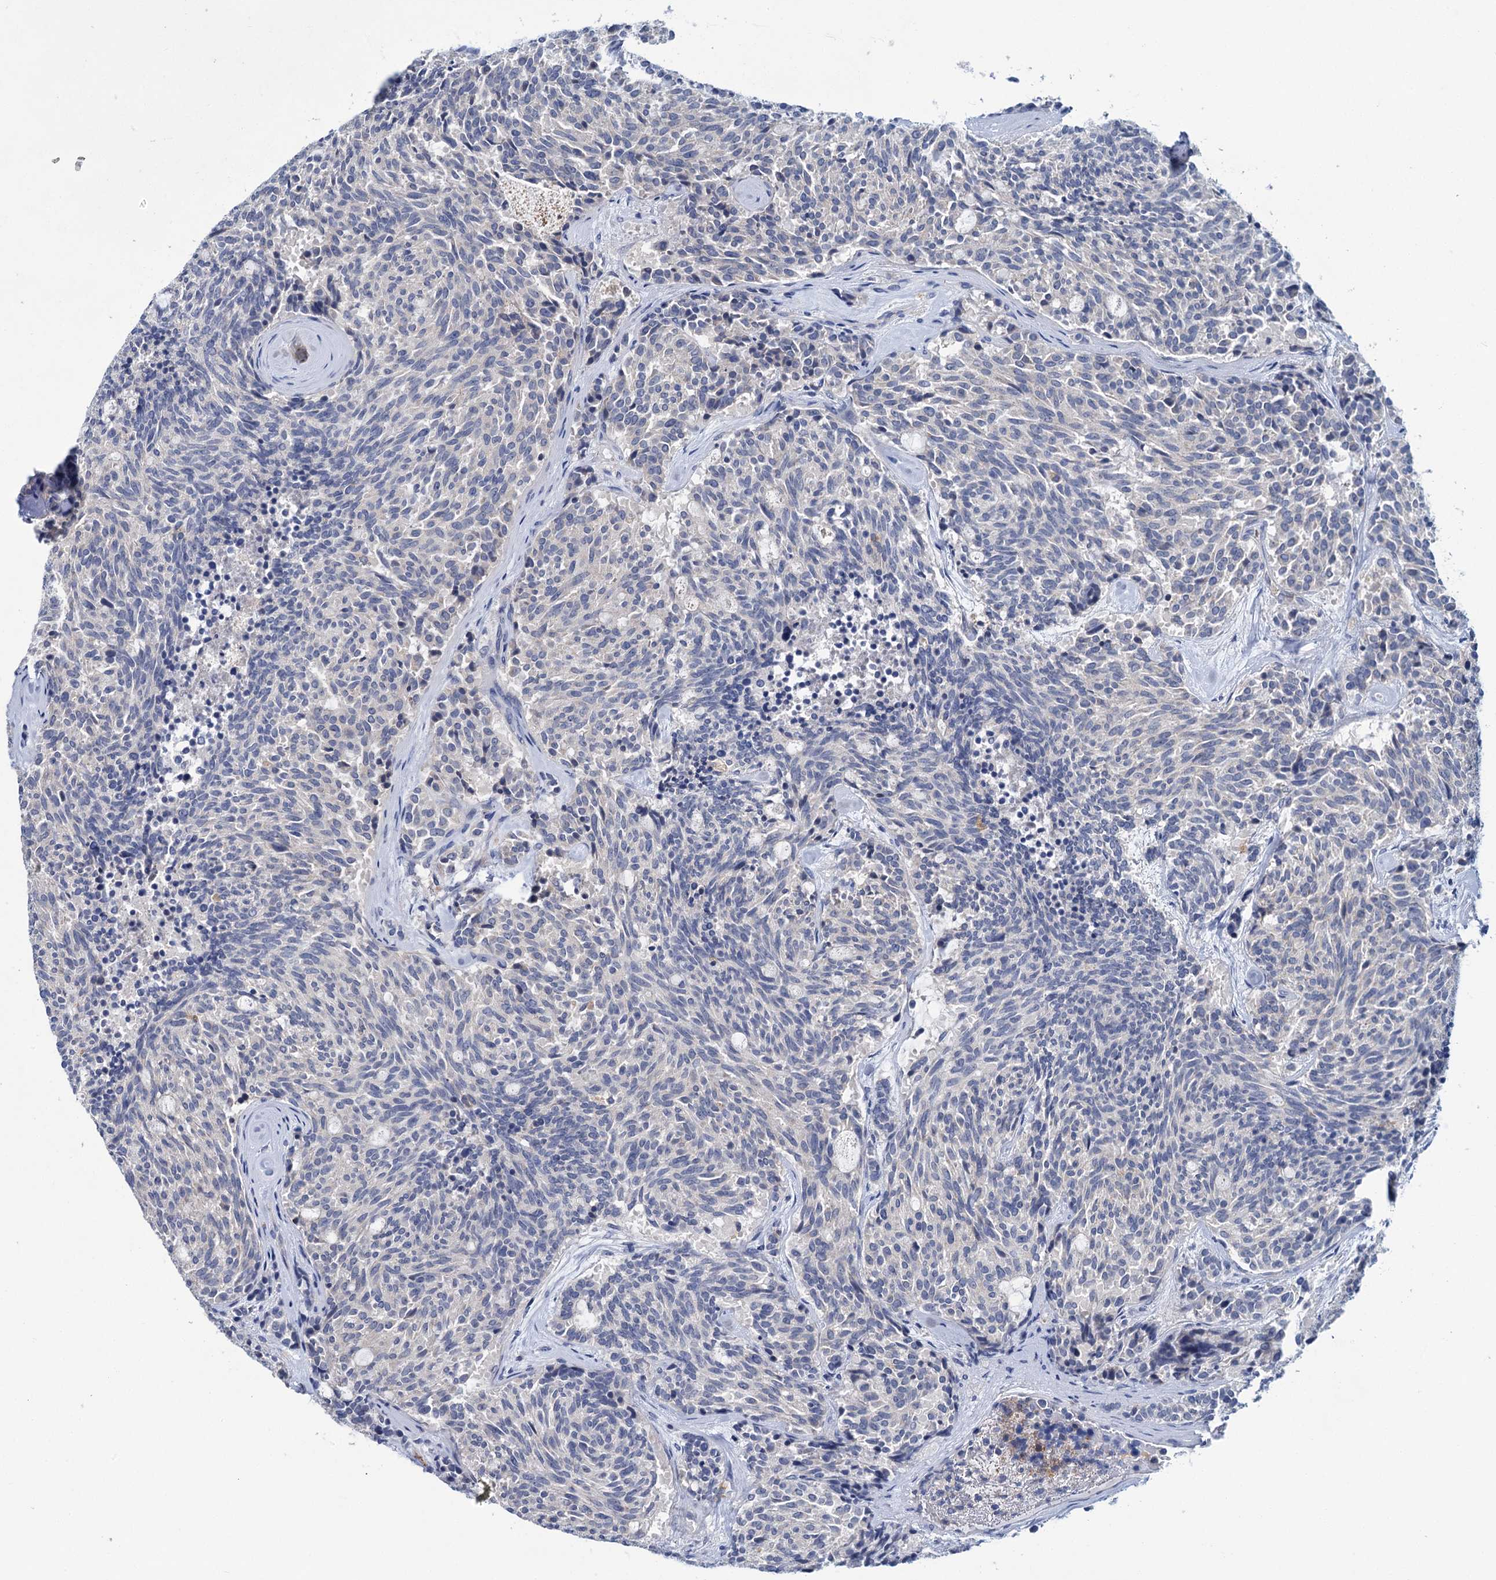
{"staining": {"intensity": "negative", "quantity": "none", "location": "none"}, "tissue": "carcinoid", "cell_type": "Tumor cells", "image_type": "cancer", "snomed": [{"axis": "morphology", "description": "Carcinoid, malignant, NOS"}, {"axis": "topography", "description": "Pancreas"}], "caption": "Micrograph shows no significant protein positivity in tumor cells of malignant carcinoid.", "gene": "FGFR2", "patient": {"sex": "female", "age": 54}}